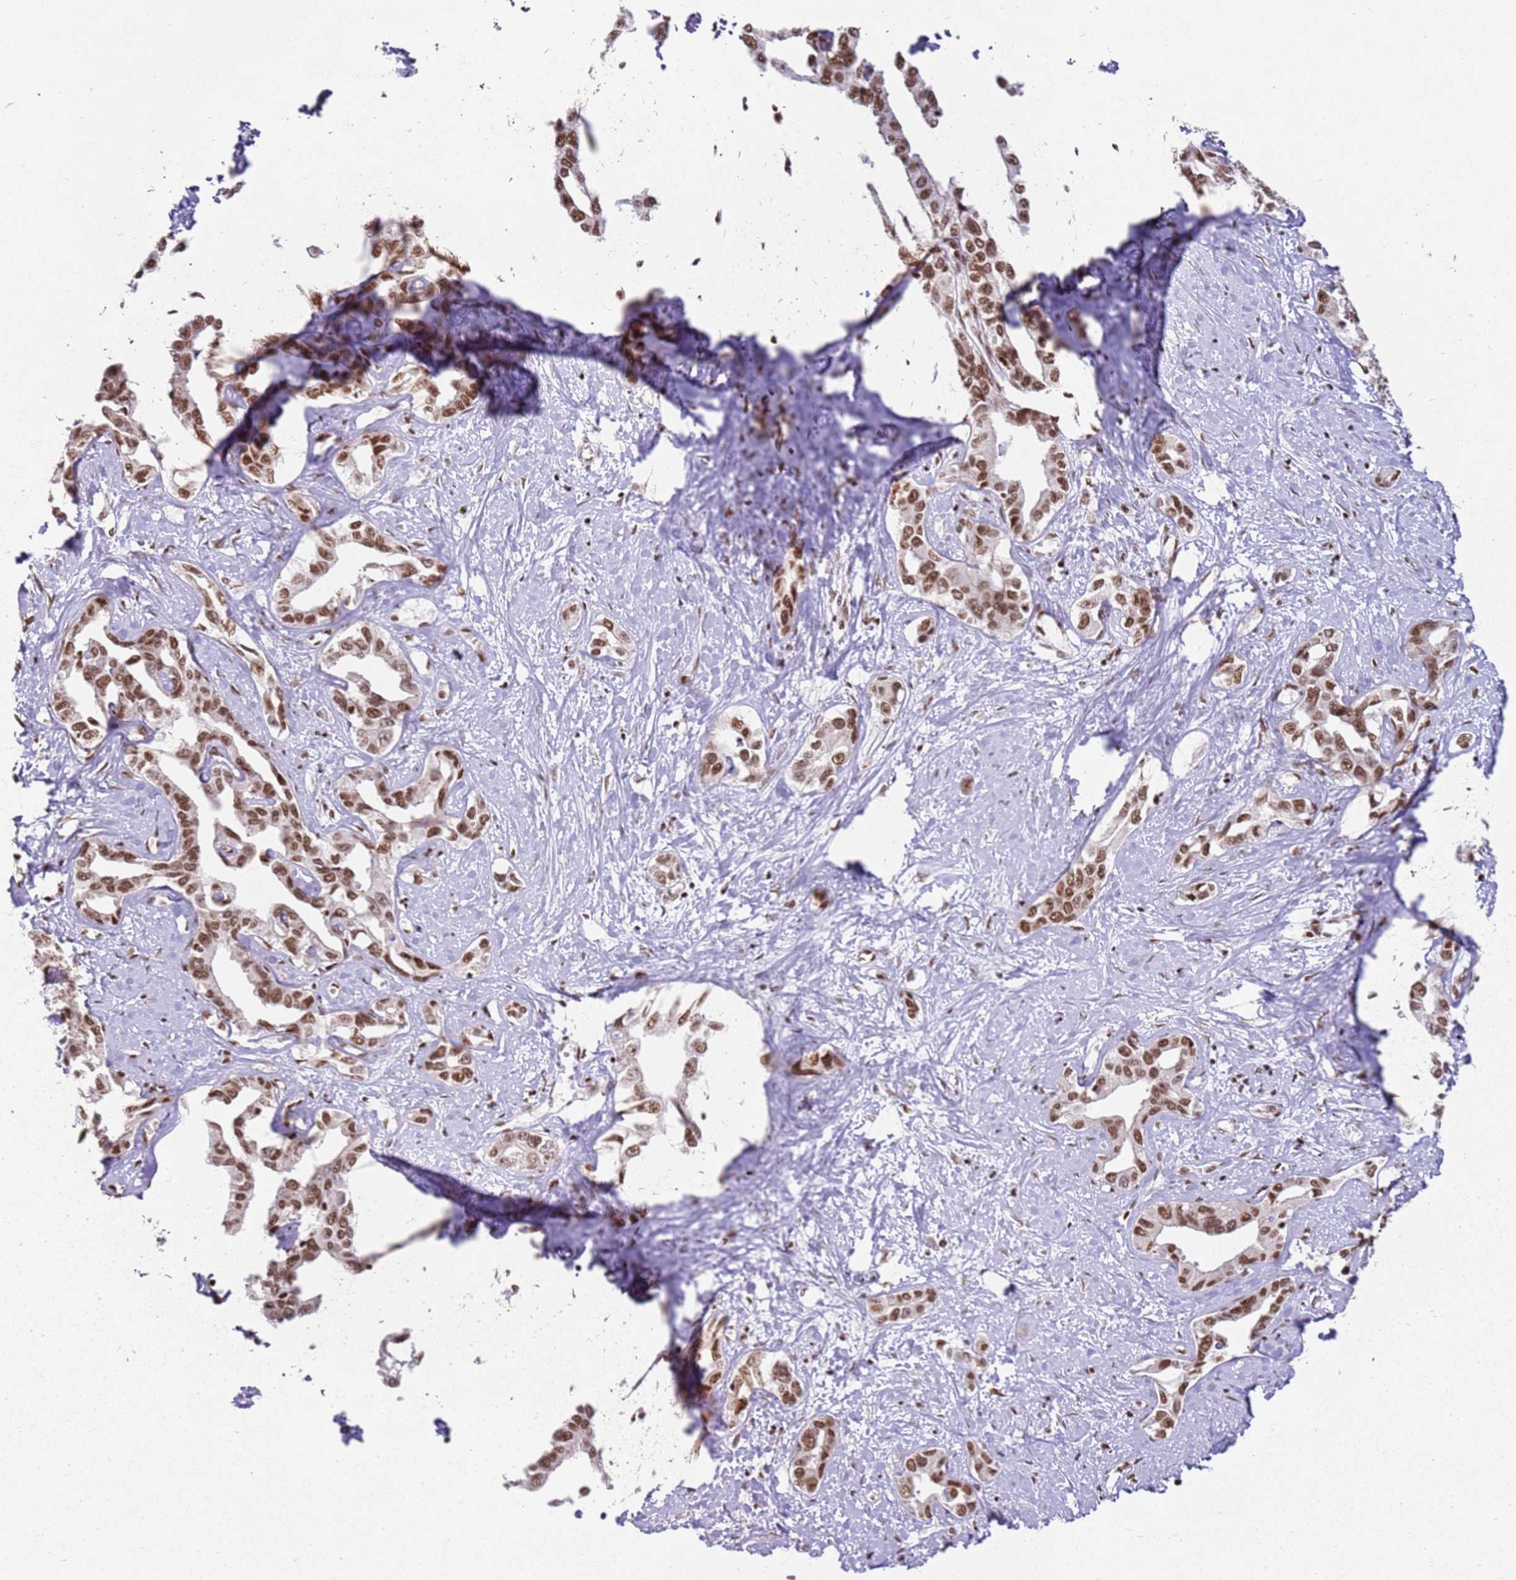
{"staining": {"intensity": "moderate", "quantity": ">75%", "location": "nuclear"}, "tissue": "liver cancer", "cell_type": "Tumor cells", "image_type": "cancer", "snomed": [{"axis": "morphology", "description": "Cholangiocarcinoma"}, {"axis": "topography", "description": "Liver"}], "caption": "Approximately >75% of tumor cells in liver cholangiocarcinoma exhibit moderate nuclear protein positivity as visualized by brown immunohistochemical staining.", "gene": "TENT4A", "patient": {"sex": "male", "age": 59}}